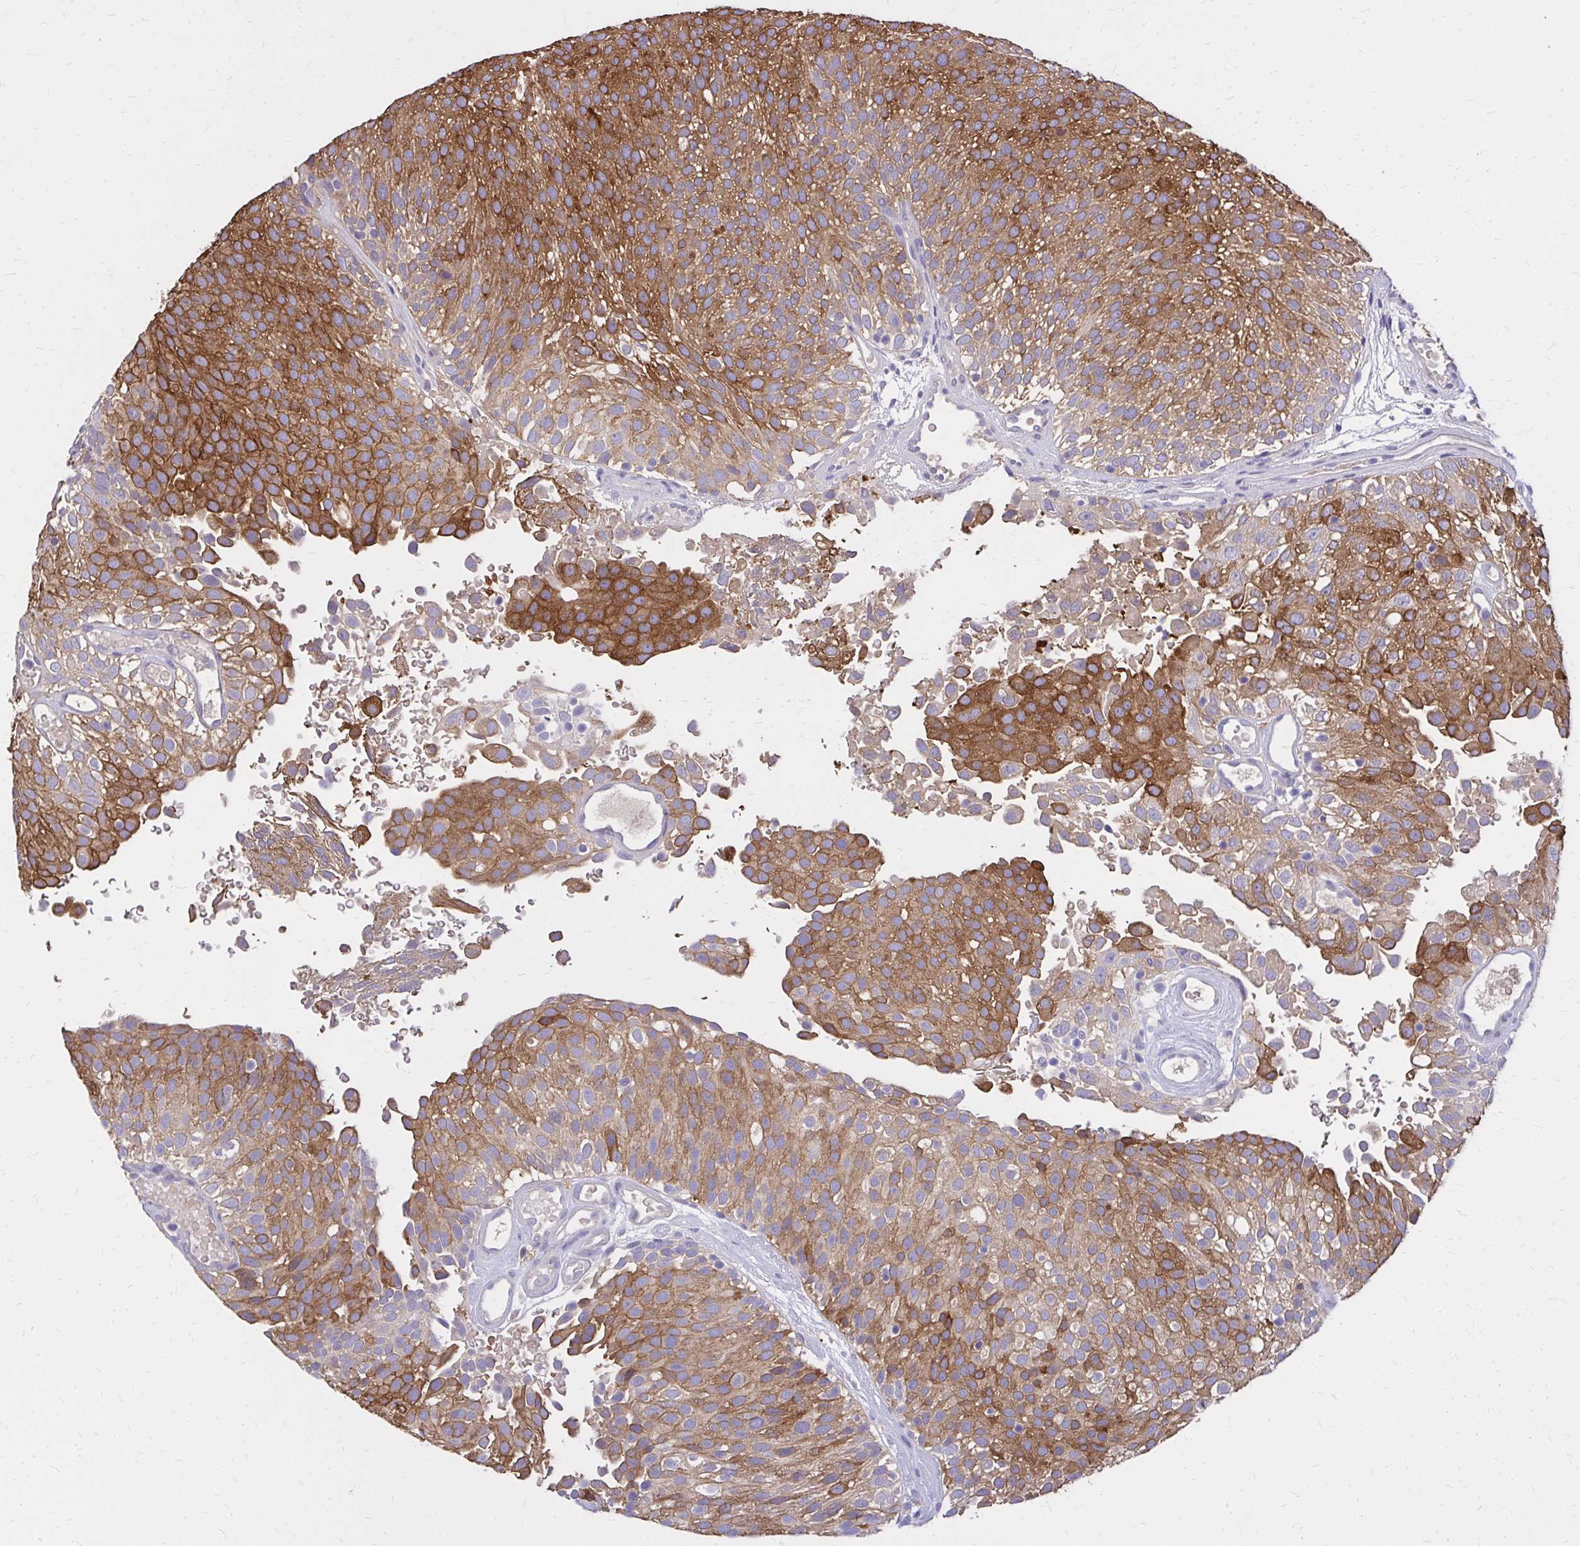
{"staining": {"intensity": "strong", "quantity": "25%-75%", "location": "cytoplasmic/membranous"}, "tissue": "urothelial cancer", "cell_type": "Tumor cells", "image_type": "cancer", "snomed": [{"axis": "morphology", "description": "Urothelial carcinoma, Low grade"}, {"axis": "topography", "description": "Urinary bladder"}], "caption": "This photomicrograph demonstrates immunohistochemistry (IHC) staining of urothelial cancer, with high strong cytoplasmic/membranous positivity in about 25%-75% of tumor cells.", "gene": "EPB41L1", "patient": {"sex": "male", "age": 78}}